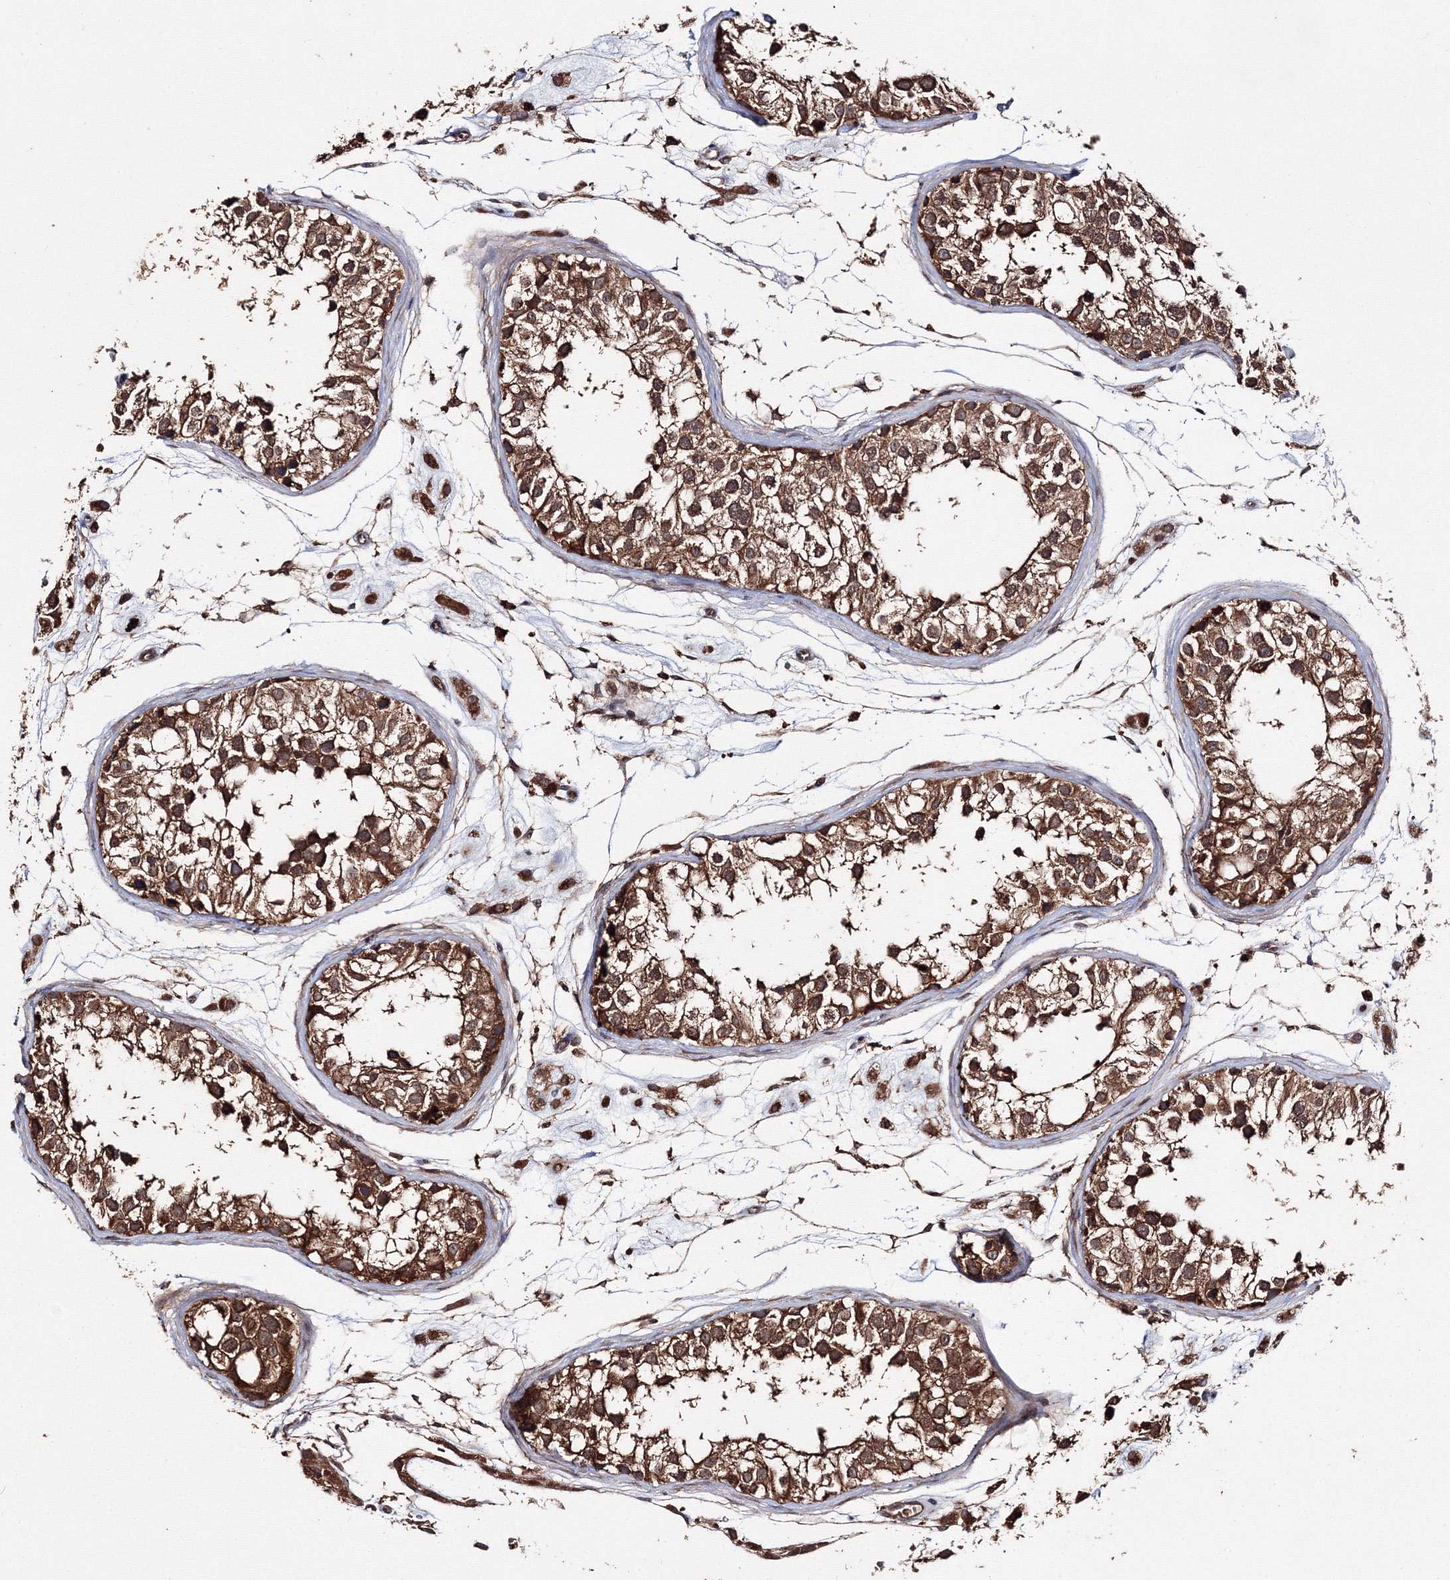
{"staining": {"intensity": "strong", "quantity": ">75%", "location": "cytoplasmic/membranous"}, "tissue": "testis", "cell_type": "Cells in seminiferous ducts", "image_type": "normal", "snomed": [{"axis": "morphology", "description": "Normal tissue, NOS"}, {"axis": "morphology", "description": "Adenocarcinoma, metastatic, NOS"}, {"axis": "topography", "description": "Testis"}], "caption": "Strong cytoplasmic/membranous staining is identified in about >75% of cells in seminiferous ducts in unremarkable testis. The protein is stained brown, and the nuclei are stained in blue (DAB (3,3'-diaminobenzidine) IHC with brightfield microscopy, high magnification).", "gene": "DDO", "patient": {"sex": "male", "age": 26}}